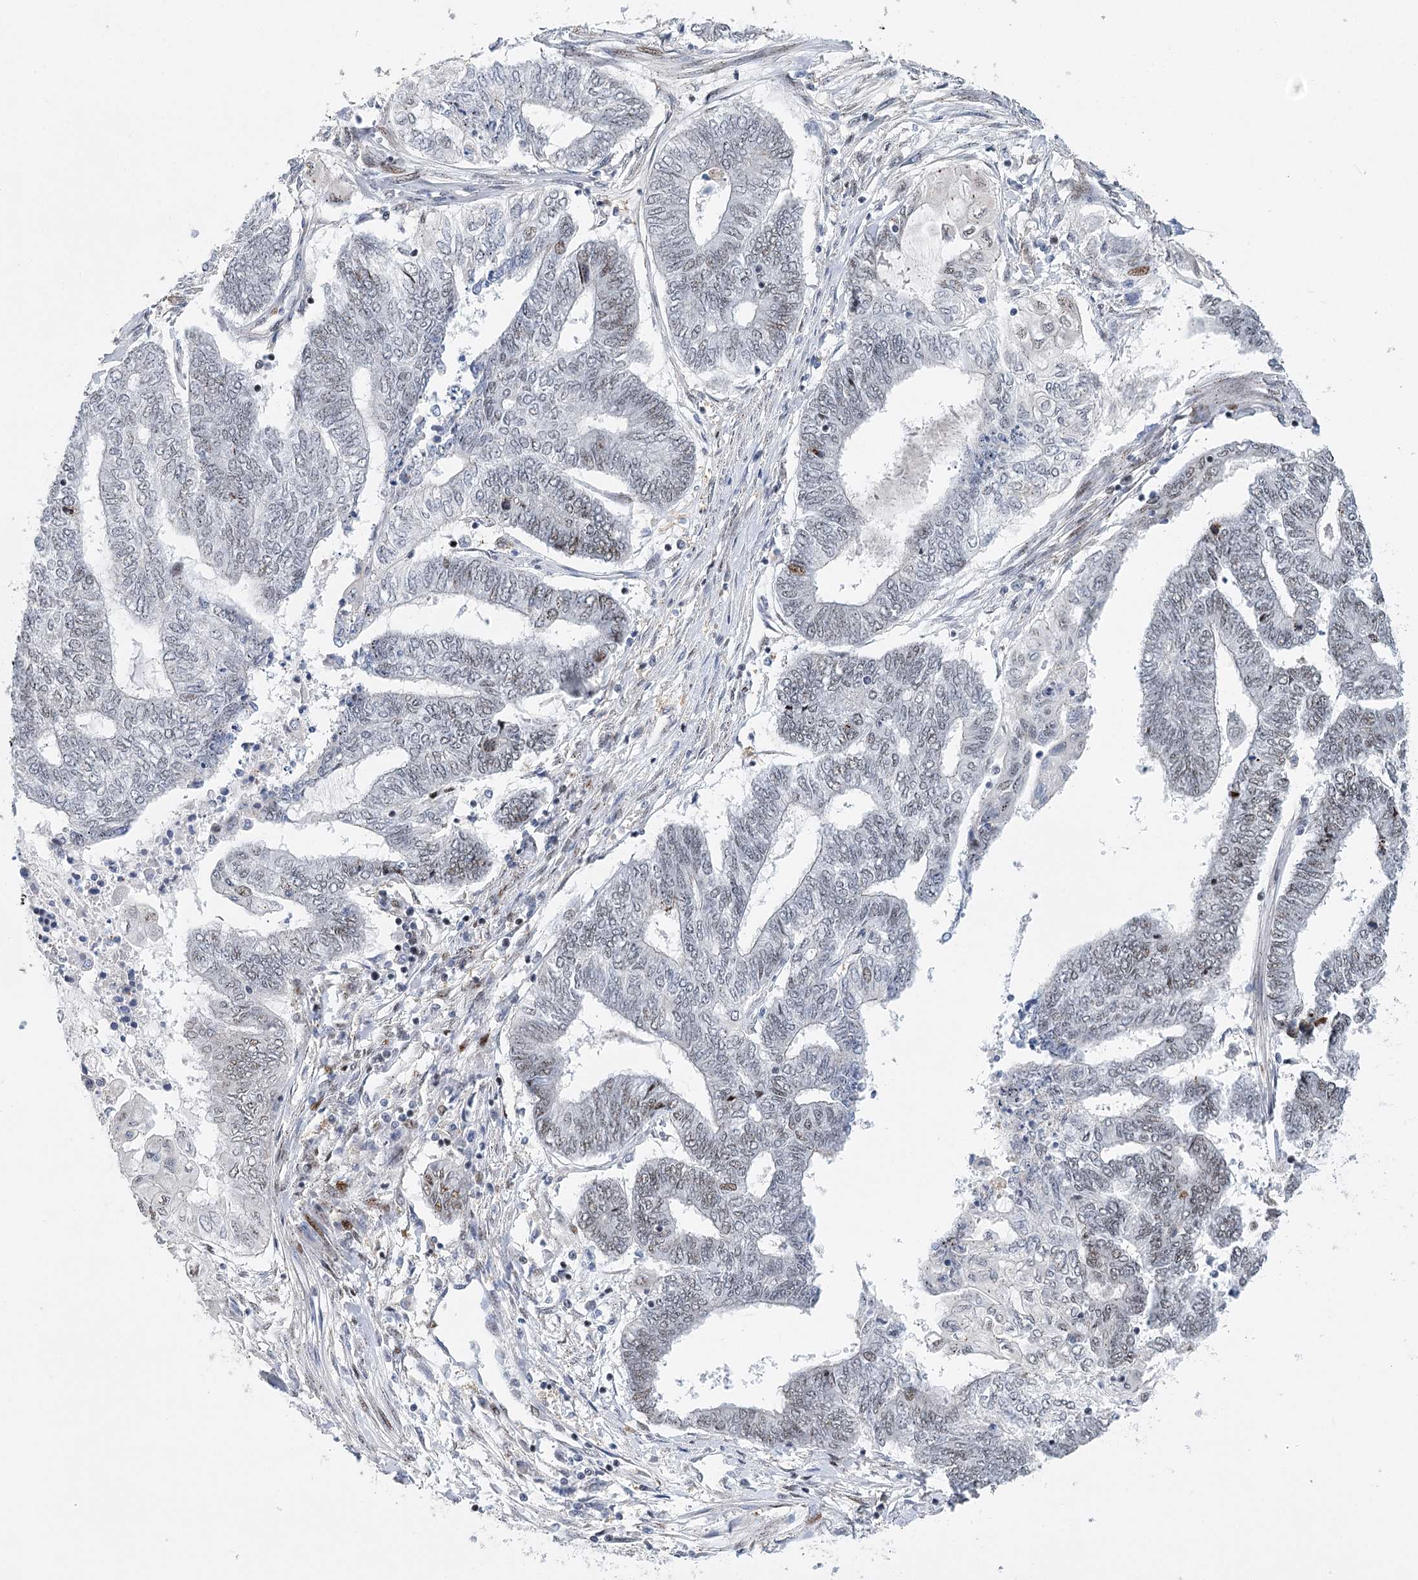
{"staining": {"intensity": "weak", "quantity": ">75%", "location": "nuclear"}, "tissue": "endometrial cancer", "cell_type": "Tumor cells", "image_type": "cancer", "snomed": [{"axis": "morphology", "description": "Adenocarcinoma, NOS"}, {"axis": "topography", "description": "Uterus"}, {"axis": "topography", "description": "Endometrium"}], "caption": "Approximately >75% of tumor cells in human adenocarcinoma (endometrial) display weak nuclear protein expression as visualized by brown immunohistochemical staining.", "gene": "CAMTA1", "patient": {"sex": "female", "age": 70}}